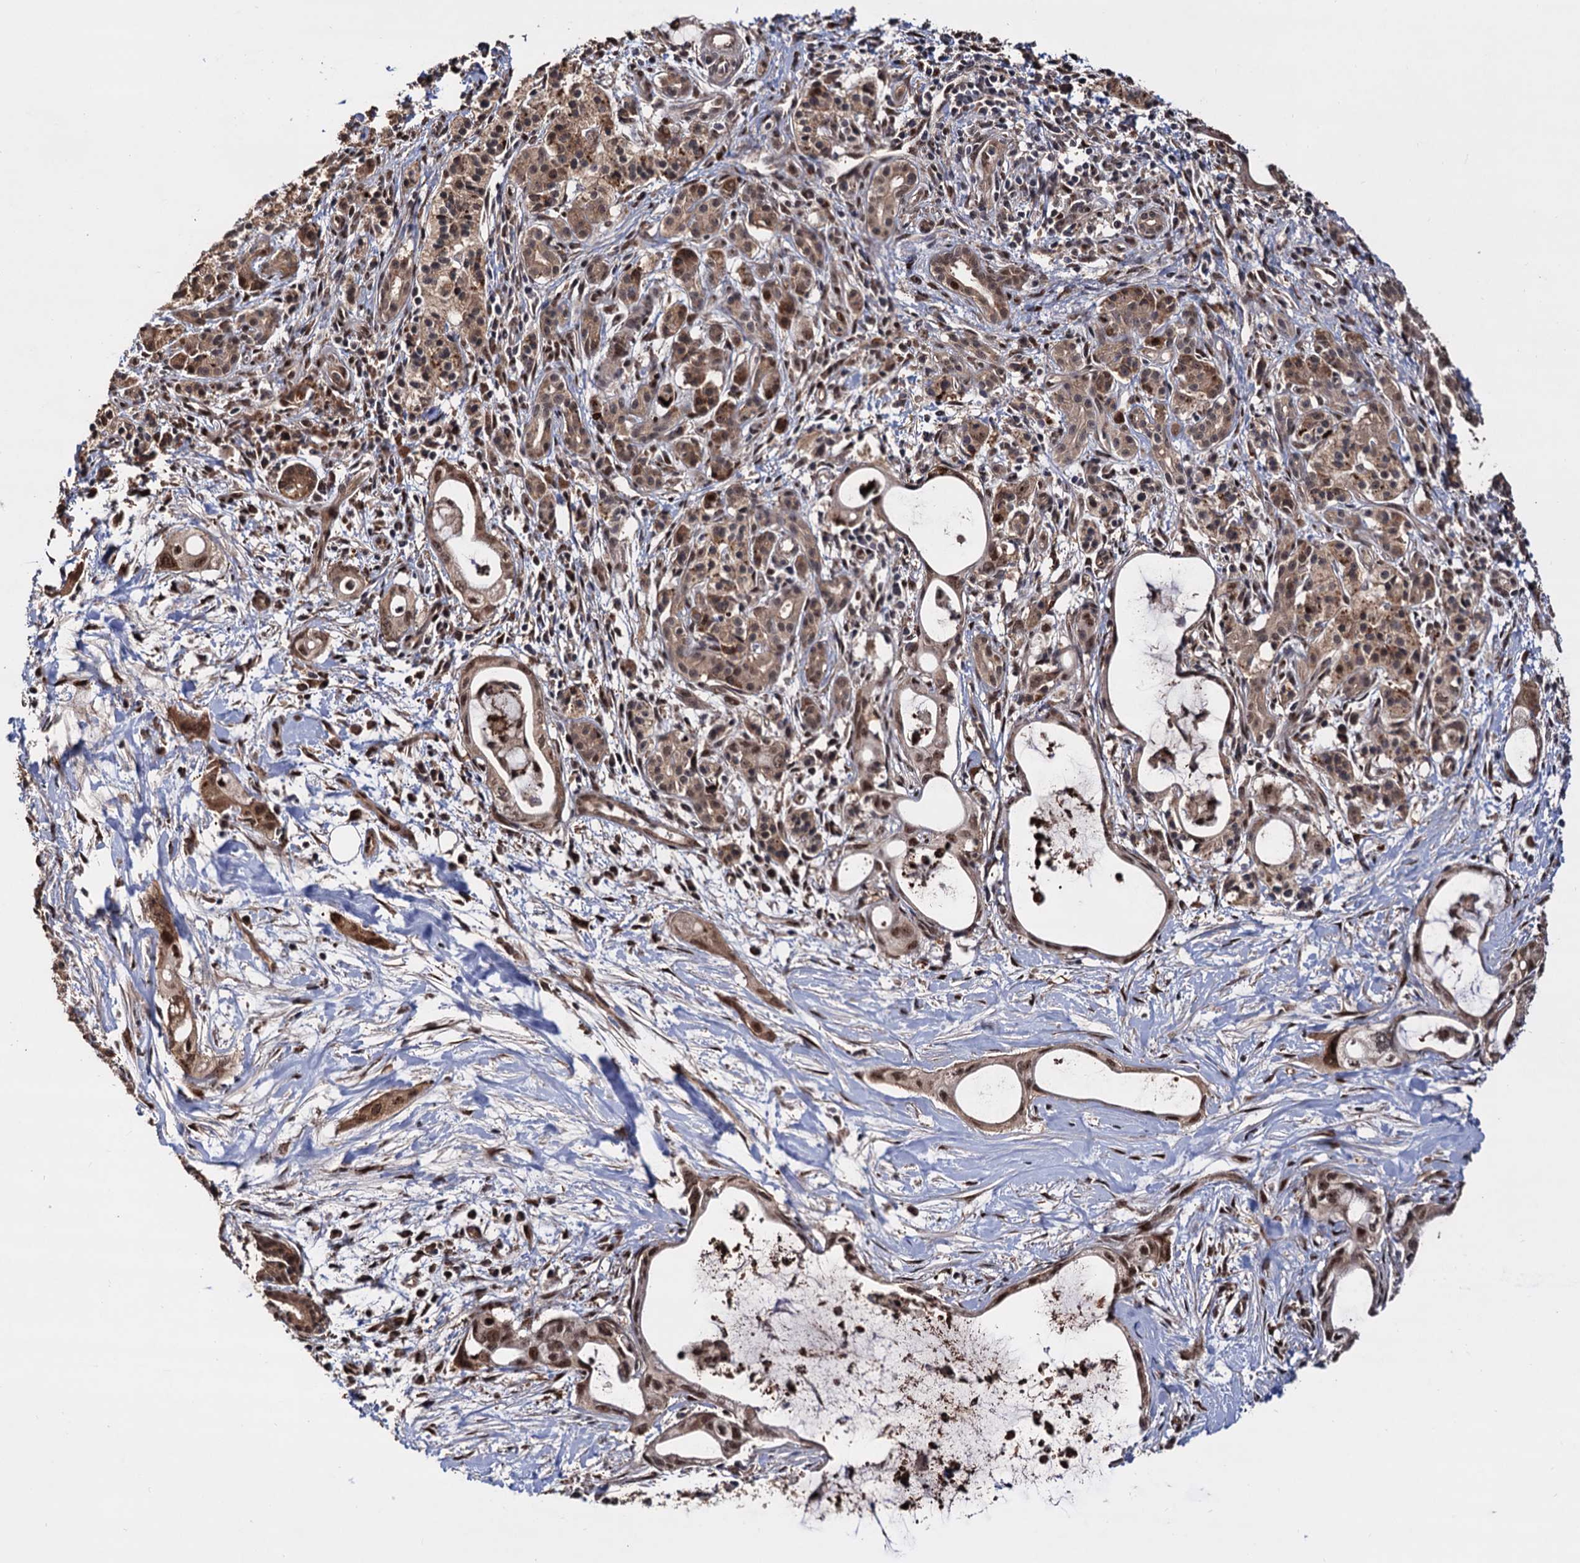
{"staining": {"intensity": "moderate", "quantity": ">75%", "location": "cytoplasmic/membranous,nuclear"}, "tissue": "pancreatic cancer", "cell_type": "Tumor cells", "image_type": "cancer", "snomed": [{"axis": "morphology", "description": "Adenocarcinoma, NOS"}, {"axis": "topography", "description": "Pancreas"}], "caption": "Protein expression analysis of pancreatic cancer (adenocarcinoma) reveals moderate cytoplasmic/membranous and nuclear staining in about >75% of tumor cells. (brown staining indicates protein expression, while blue staining denotes nuclei).", "gene": "PIGB", "patient": {"sex": "male", "age": 72}}